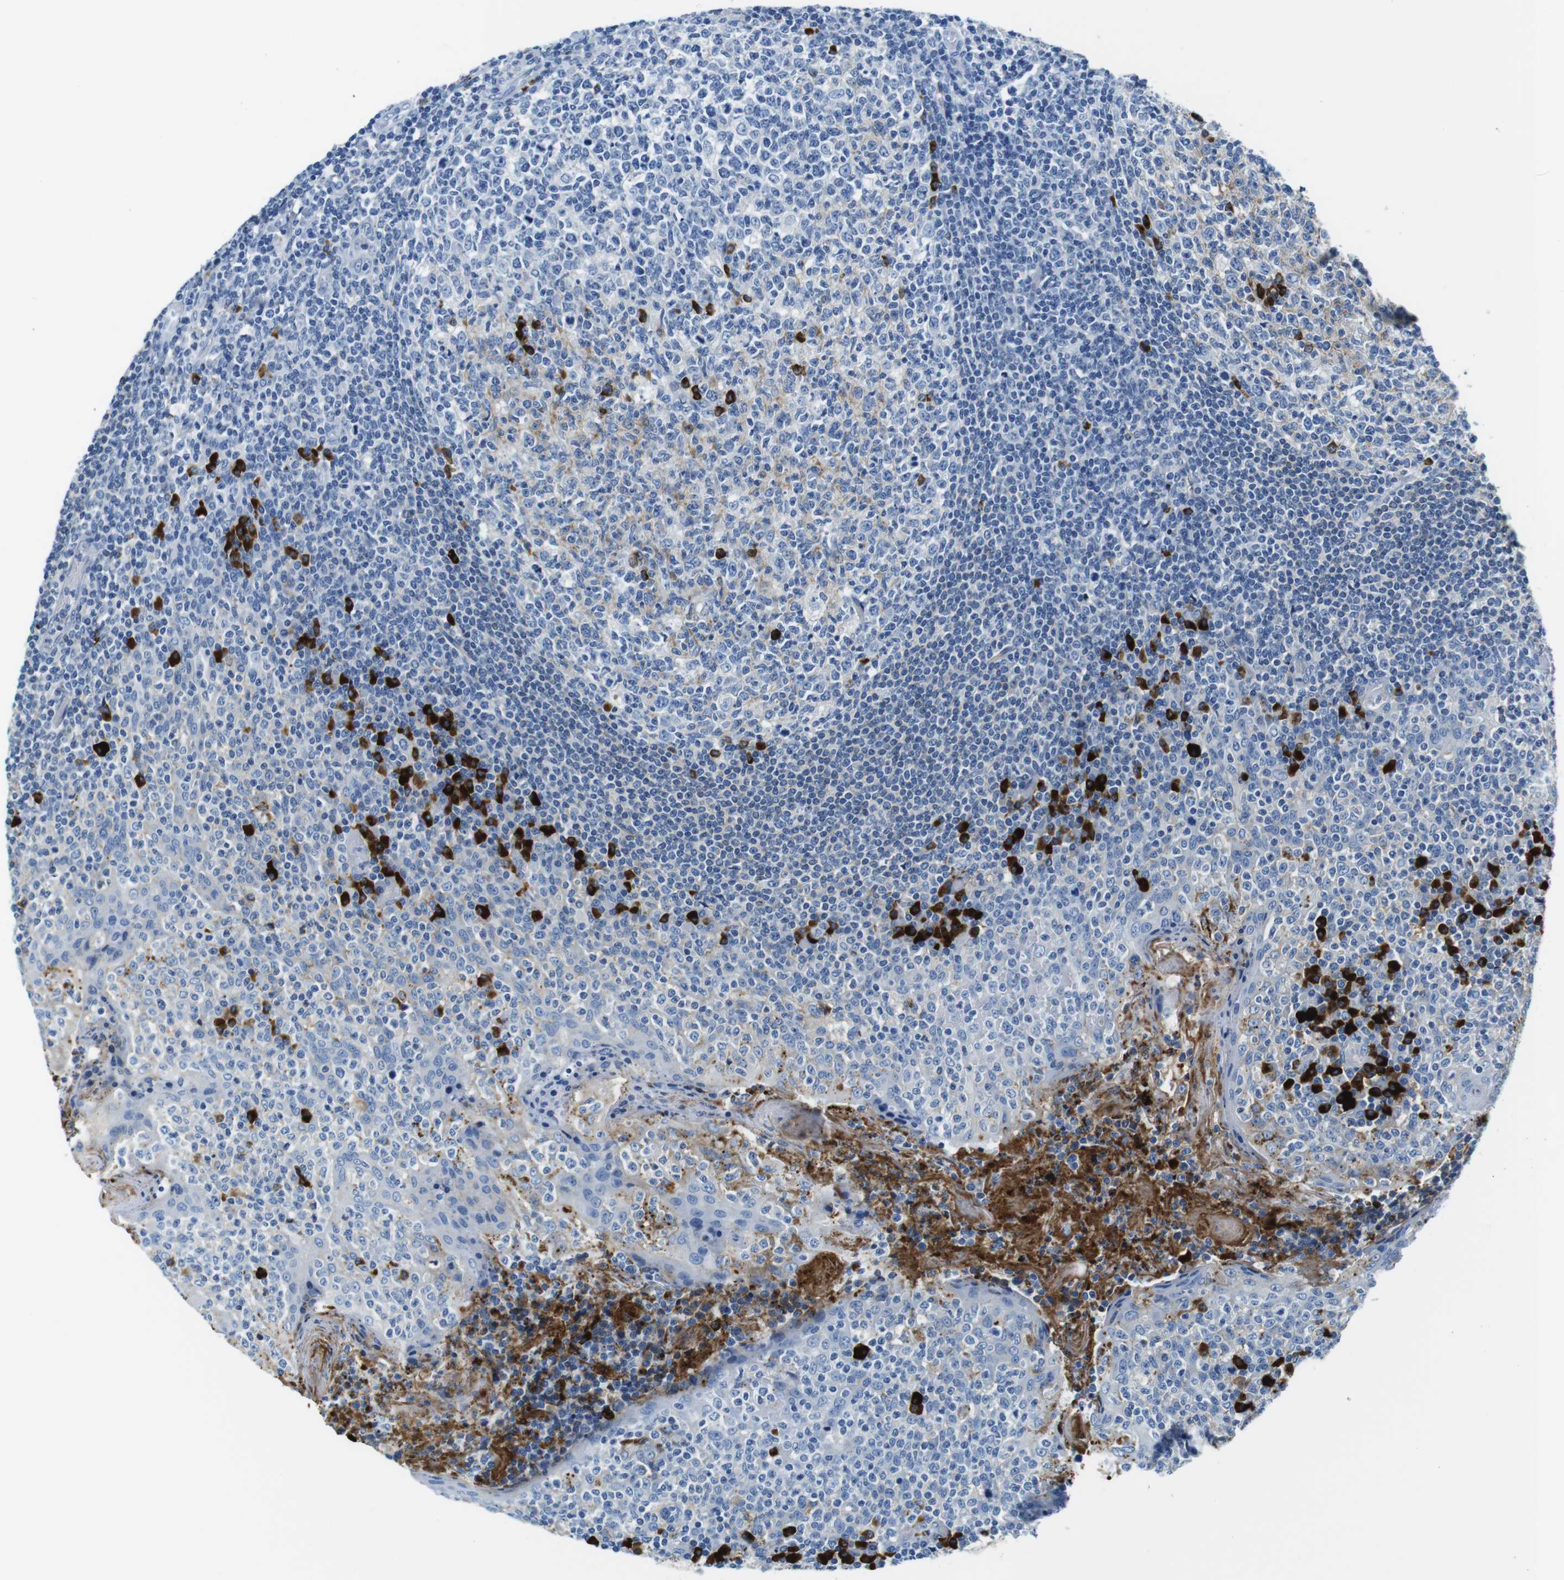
{"staining": {"intensity": "strong", "quantity": "<25%", "location": "cytoplasmic/membranous"}, "tissue": "tonsil", "cell_type": "Germinal center cells", "image_type": "normal", "snomed": [{"axis": "morphology", "description": "Normal tissue, NOS"}, {"axis": "topography", "description": "Tonsil"}], "caption": "Immunohistochemistry (DAB (3,3'-diaminobenzidine)) staining of benign tonsil exhibits strong cytoplasmic/membranous protein staining in about <25% of germinal center cells.", "gene": "IGKC", "patient": {"sex": "female", "age": 19}}